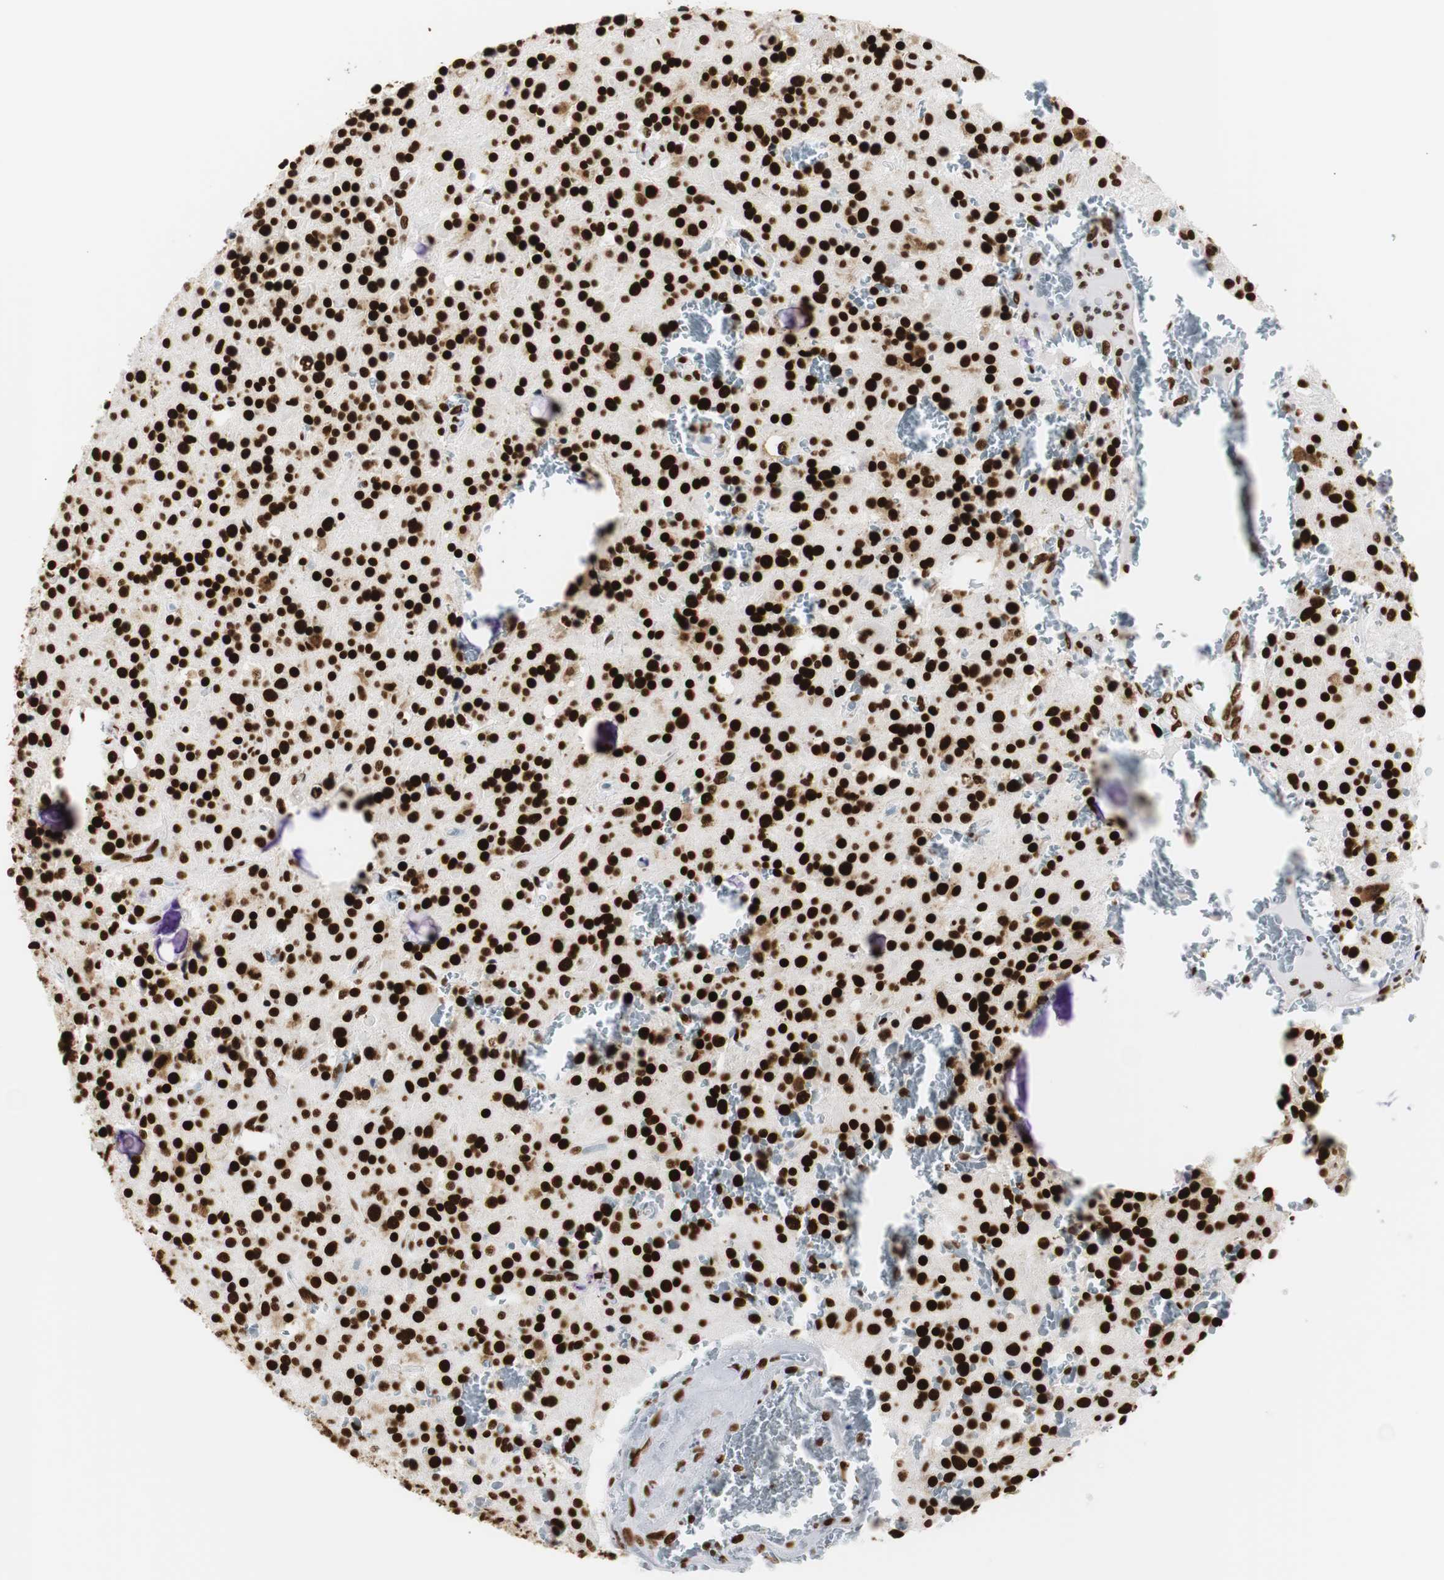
{"staining": {"intensity": "strong", "quantity": ">75%", "location": "nuclear"}, "tissue": "glioma", "cell_type": "Tumor cells", "image_type": "cancer", "snomed": [{"axis": "morphology", "description": "Glioma, malignant, Low grade"}, {"axis": "topography", "description": "Brain"}], "caption": "Immunohistochemical staining of human low-grade glioma (malignant) reveals high levels of strong nuclear expression in approximately >75% of tumor cells. (IHC, brightfield microscopy, high magnification).", "gene": "HNRNPH2", "patient": {"sex": "male", "age": 58}}